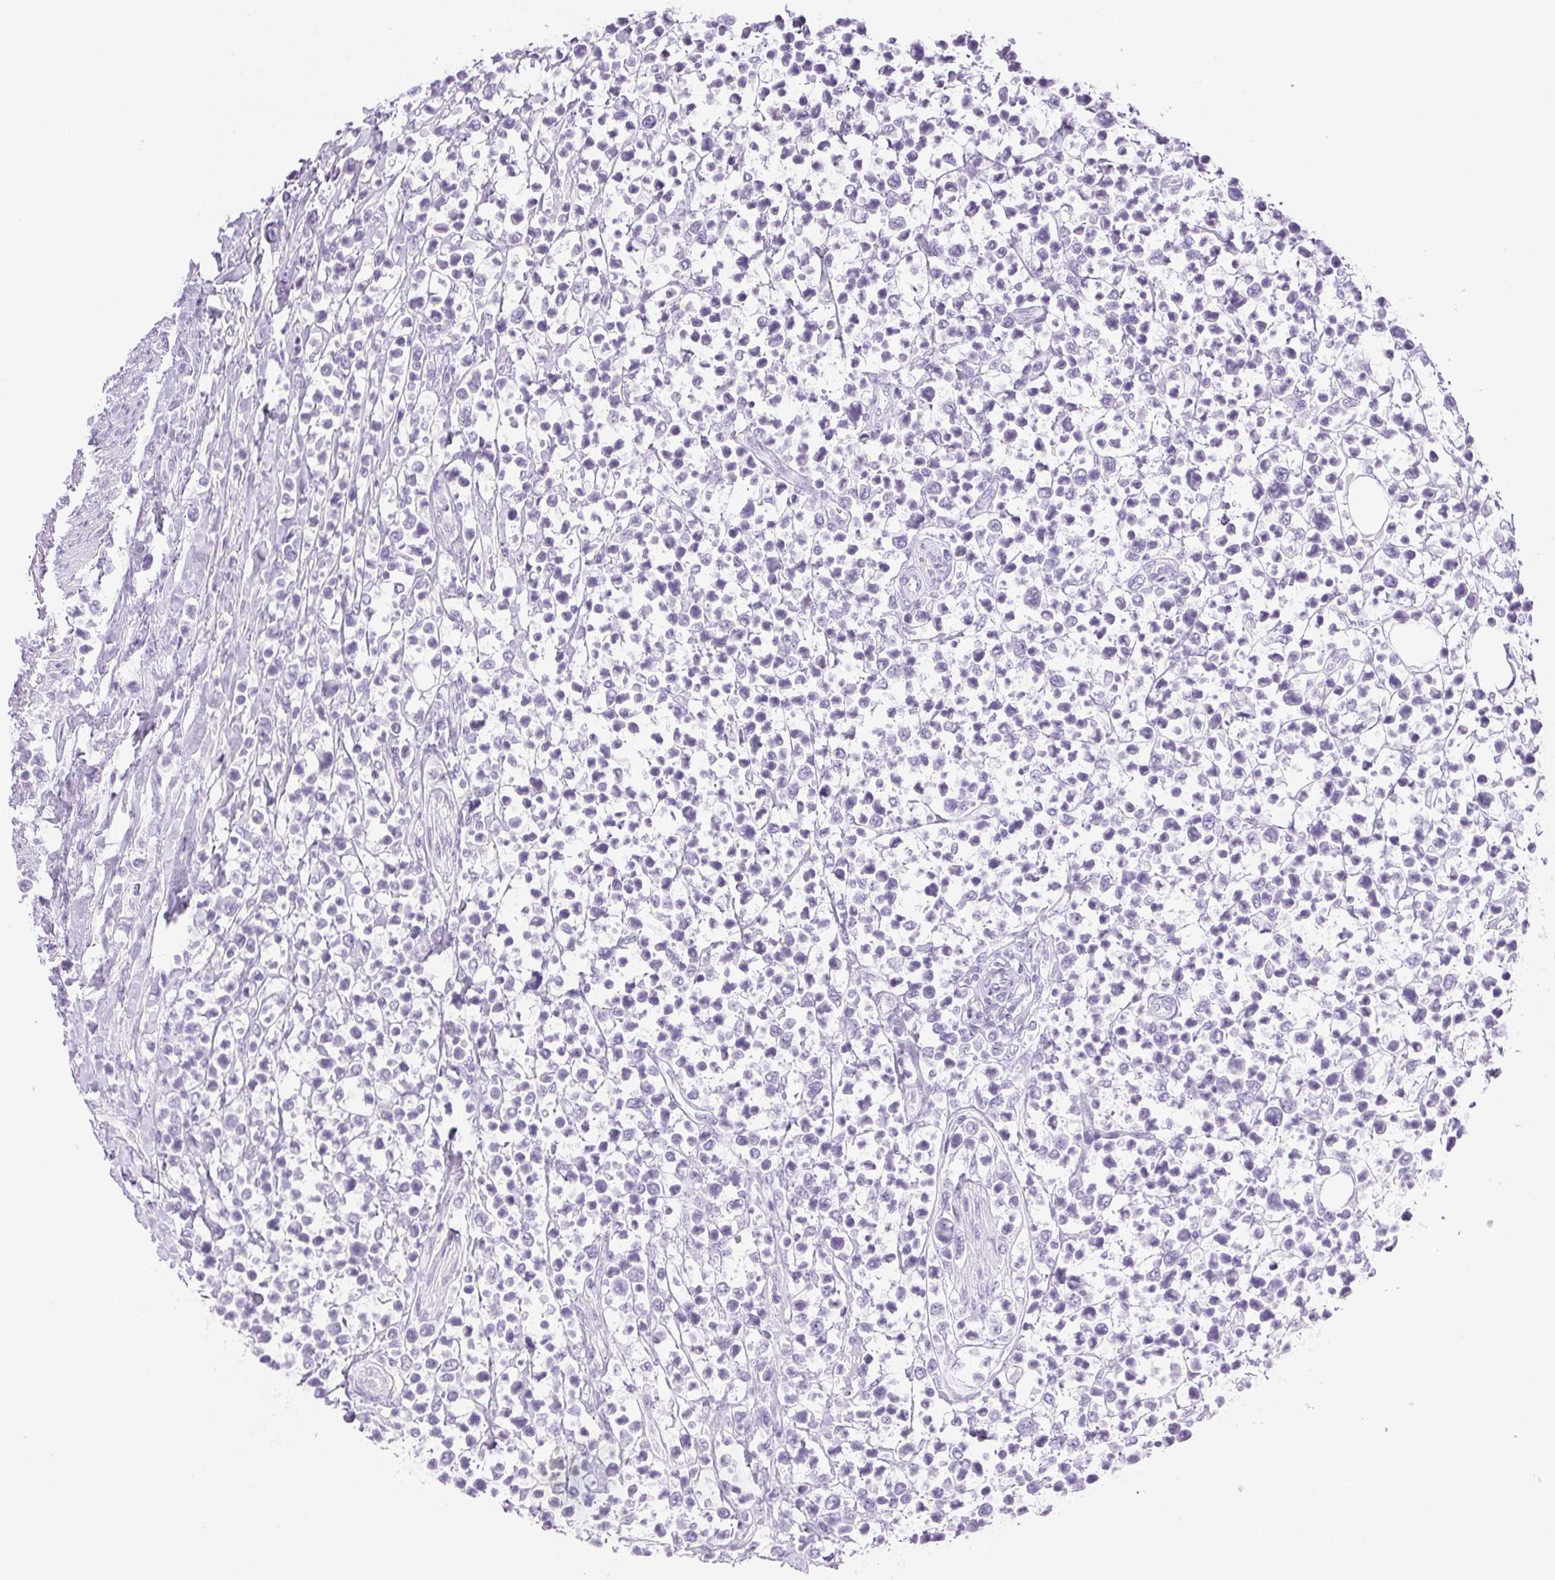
{"staining": {"intensity": "negative", "quantity": "none", "location": "none"}, "tissue": "lymphoma", "cell_type": "Tumor cells", "image_type": "cancer", "snomed": [{"axis": "morphology", "description": "Malignant lymphoma, non-Hodgkin's type, High grade"}, {"axis": "topography", "description": "Soft tissue"}], "caption": "The photomicrograph demonstrates no significant expression in tumor cells of lymphoma.", "gene": "CPB1", "patient": {"sex": "female", "age": 56}}